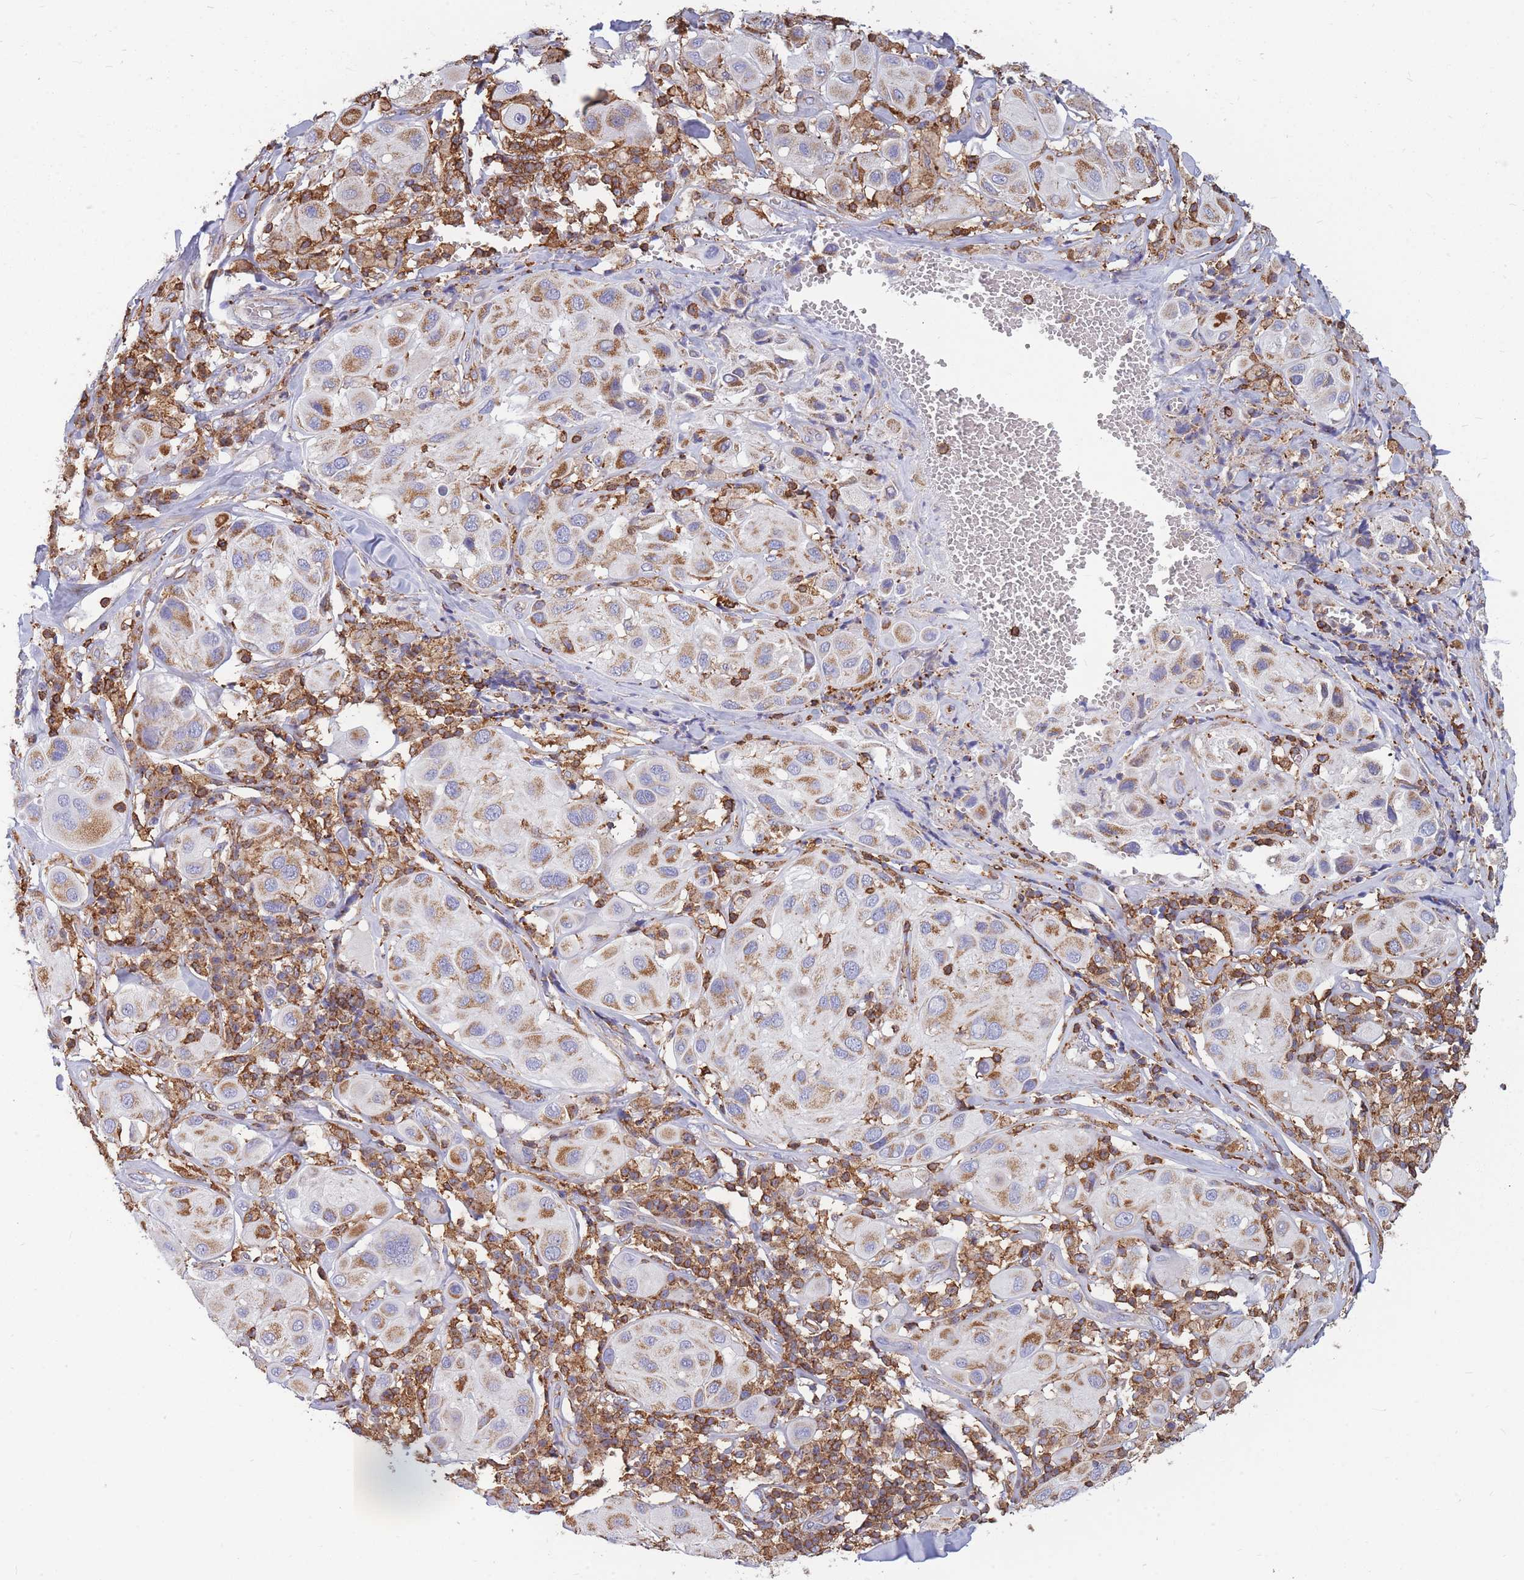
{"staining": {"intensity": "moderate", "quantity": ">75%", "location": "cytoplasmic/membranous"}, "tissue": "melanoma", "cell_type": "Tumor cells", "image_type": "cancer", "snomed": [{"axis": "morphology", "description": "Malignant melanoma, Metastatic site"}, {"axis": "topography", "description": "Skin"}], "caption": "Protein analysis of melanoma tissue demonstrates moderate cytoplasmic/membranous positivity in about >75% of tumor cells.", "gene": "MRPL54", "patient": {"sex": "male", "age": 41}}